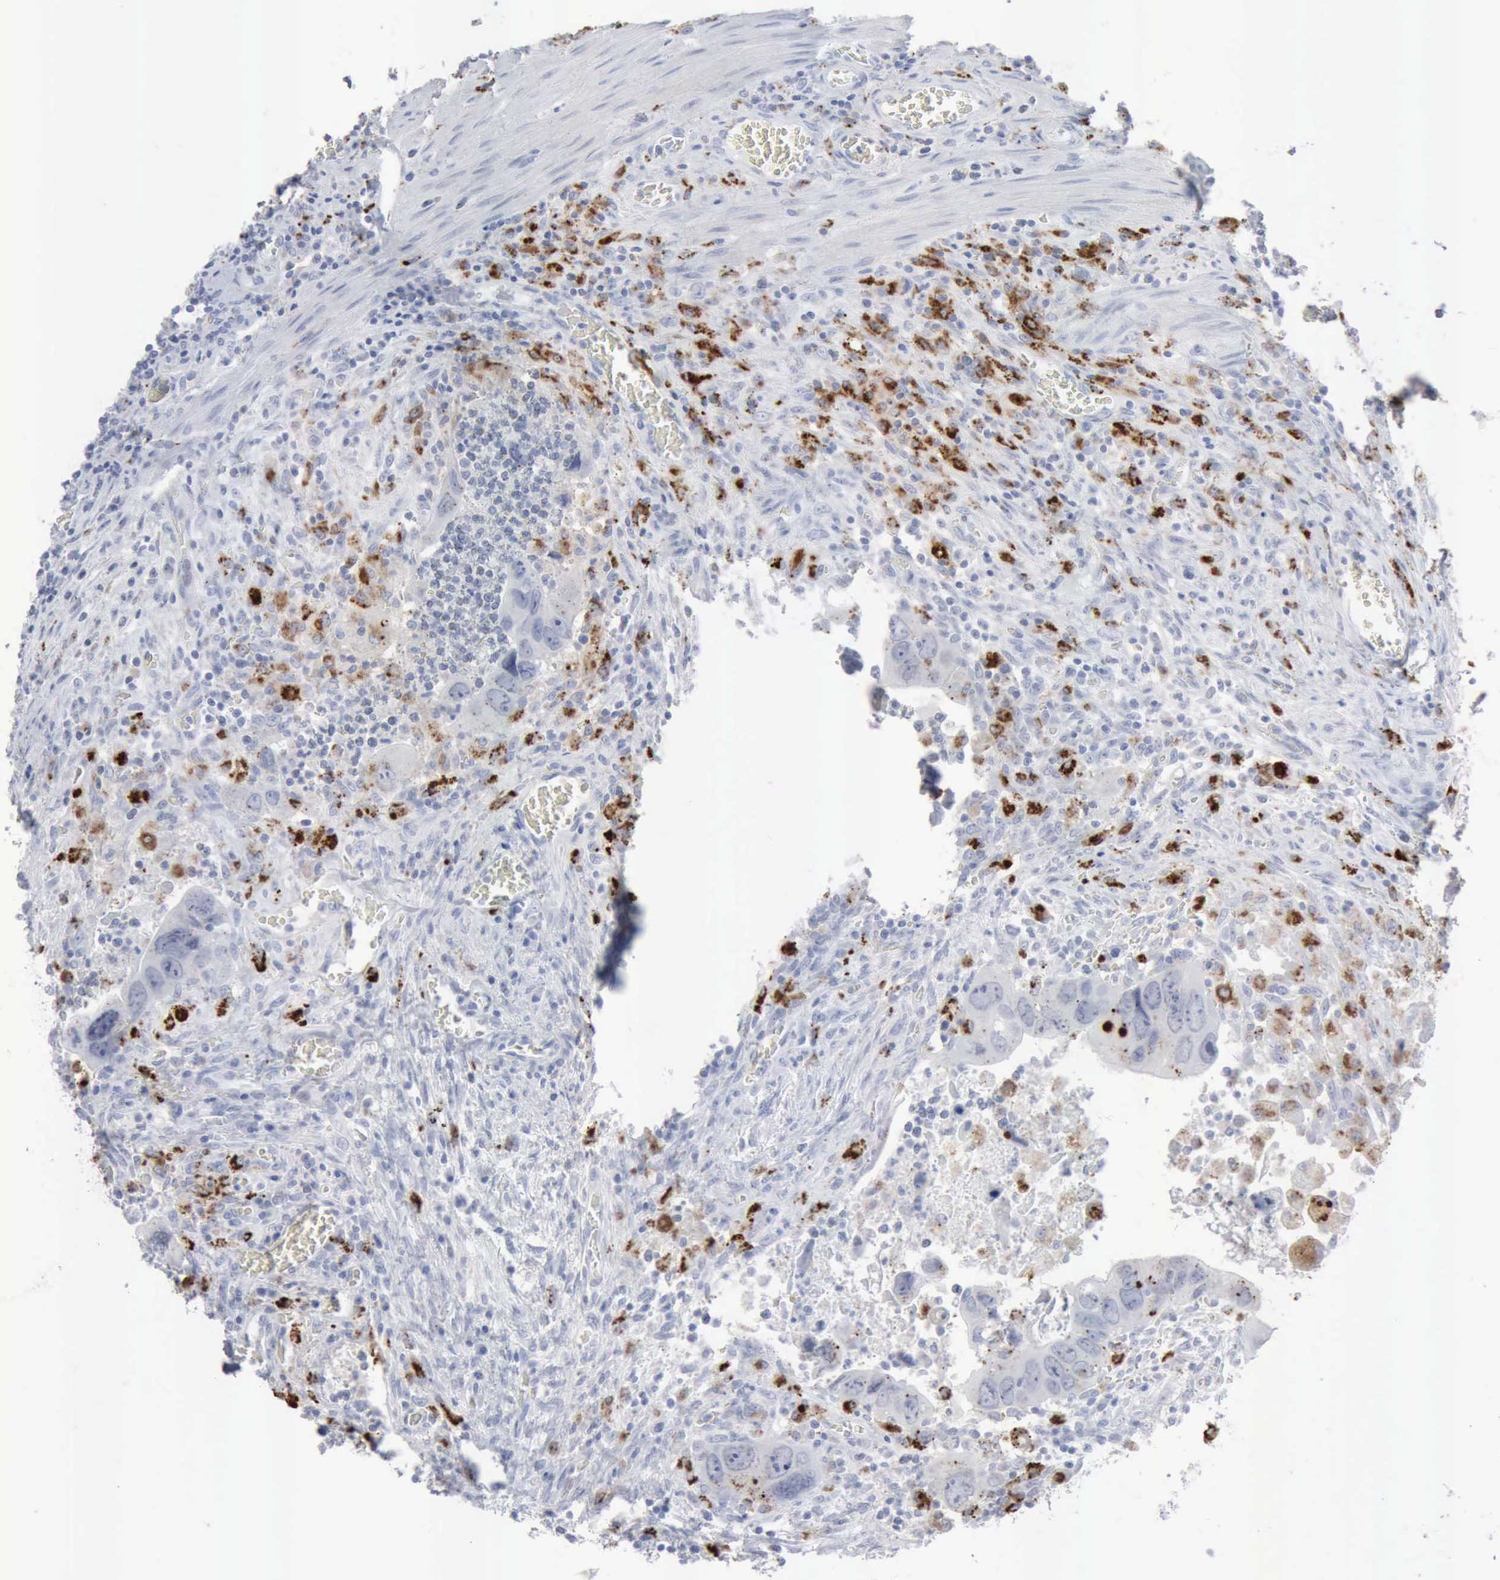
{"staining": {"intensity": "moderate", "quantity": "25%-75%", "location": "cytoplasmic/membranous"}, "tissue": "colorectal cancer", "cell_type": "Tumor cells", "image_type": "cancer", "snomed": [{"axis": "morphology", "description": "Adenocarcinoma, NOS"}, {"axis": "topography", "description": "Rectum"}], "caption": "Tumor cells show moderate cytoplasmic/membranous staining in about 25%-75% of cells in colorectal cancer (adenocarcinoma).", "gene": "GLA", "patient": {"sex": "male", "age": 70}}